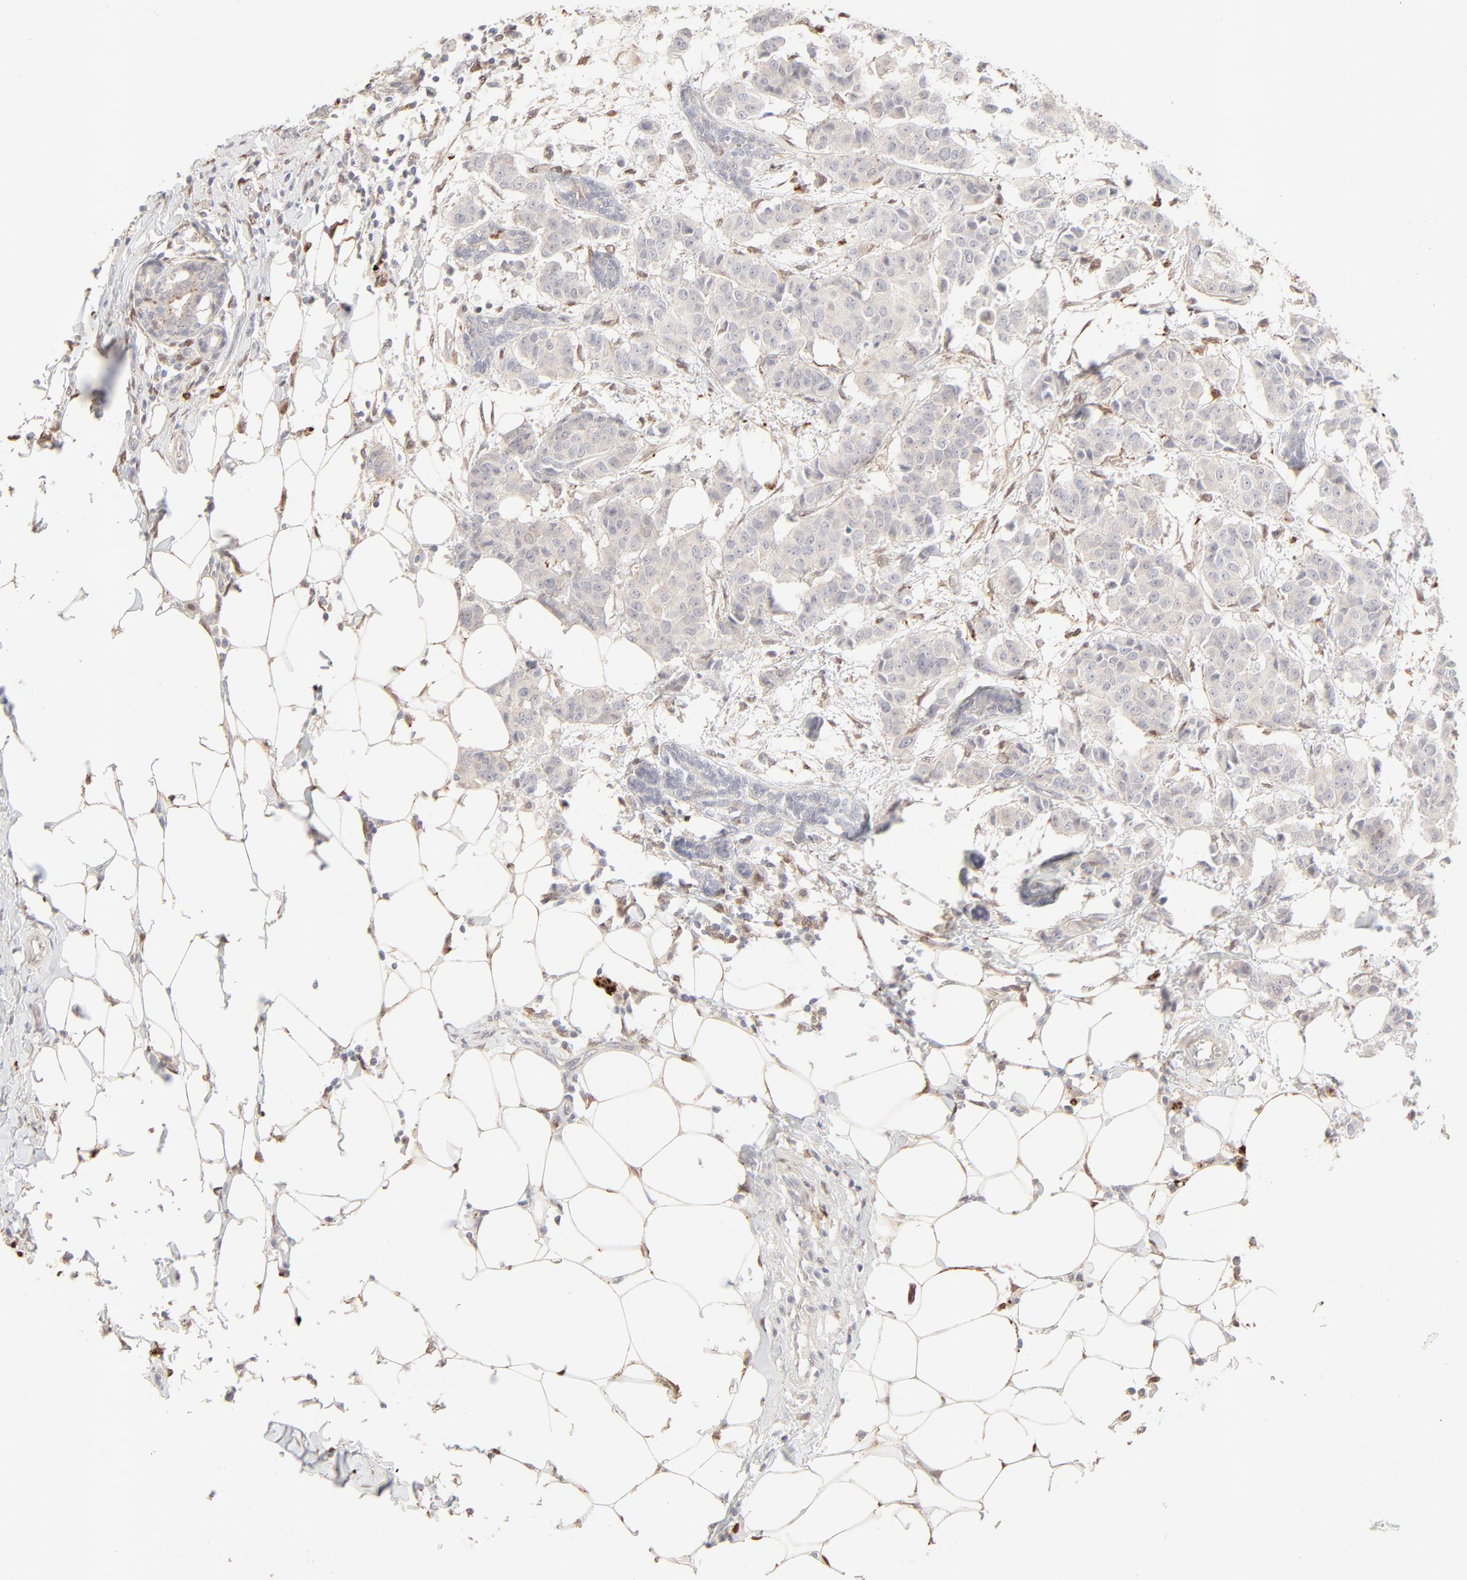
{"staining": {"intensity": "negative", "quantity": "none", "location": "none"}, "tissue": "breast cancer", "cell_type": "Tumor cells", "image_type": "cancer", "snomed": [{"axis": "morphology", "description": "Duct carcinoma"}, {"axis": "topography", "description": "Breast"}], "caption": "An image of infiltrating ductal carcinoma (breast) stained for a protein demonstrates no brown staining in tumor cells.", "gene": "LGALS2", "patient": {"sex": "female", "age": 40}}